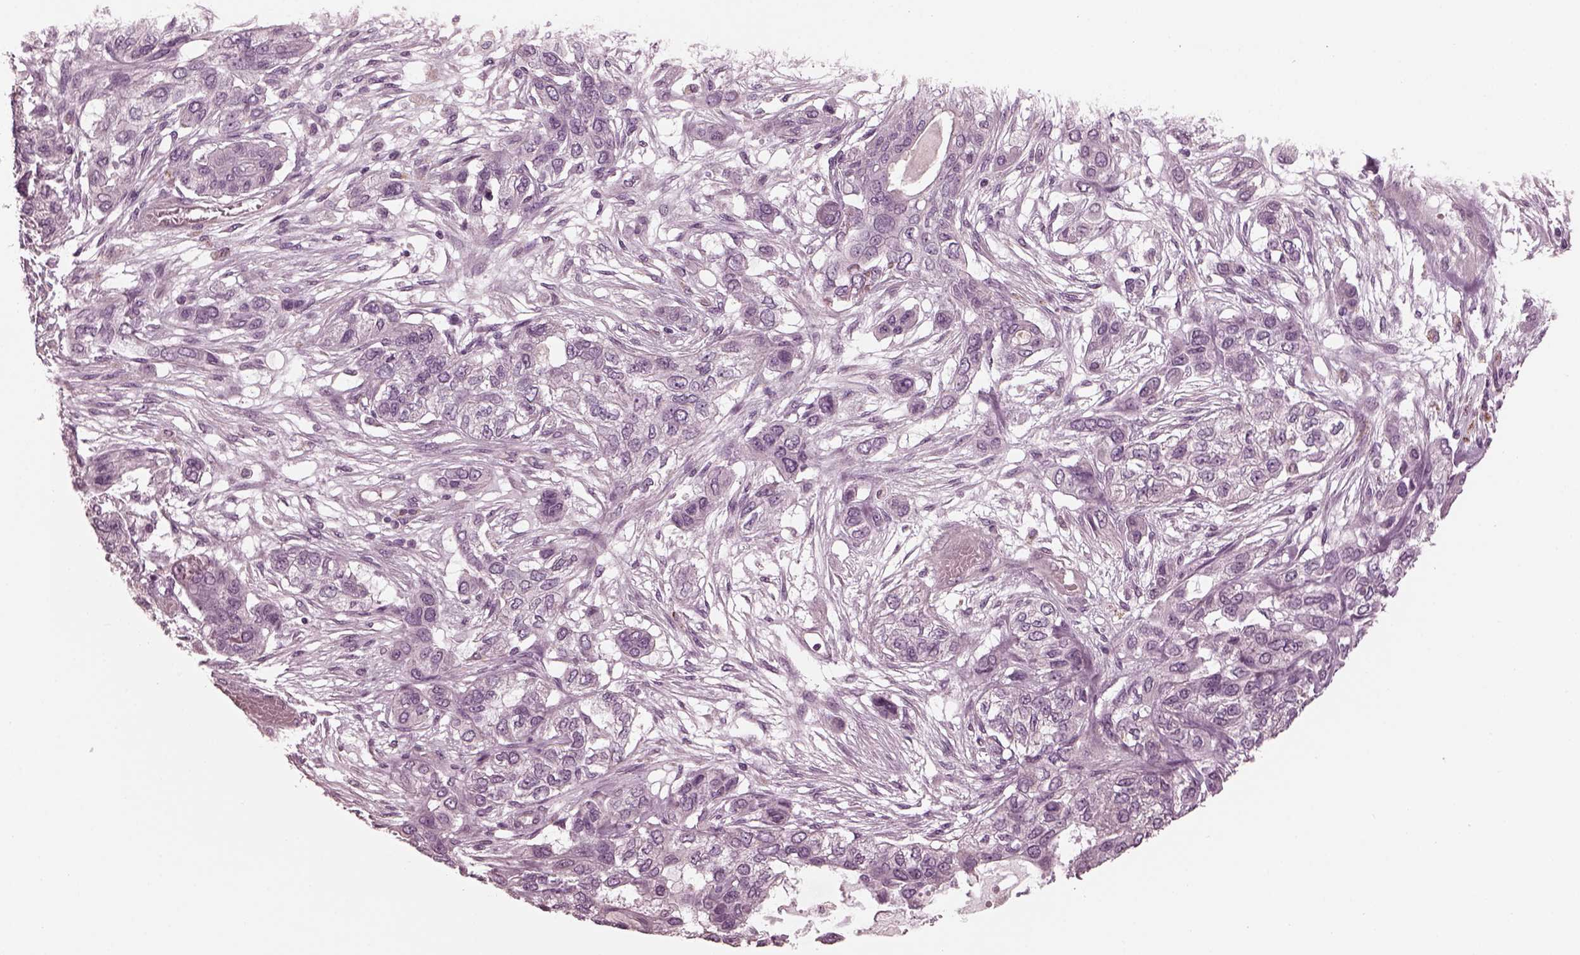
{"staining": {"intensity": "negative", "quantity": "none", "location": "none"}, "tissue": "lung cancer", "cell_type": "Tumor cells", "image_type": "cancer", "snomed": [{"axis": "morphology", "description": "Squamous cell carcinoma, NOS"}, {"axis": "topography", "description": "Lung"}], "caption": "The image reveals no significant expression in tumor cells of lung cancer.", "gene": "KIF6", "patient": {"sex": "female", "age": 70}}